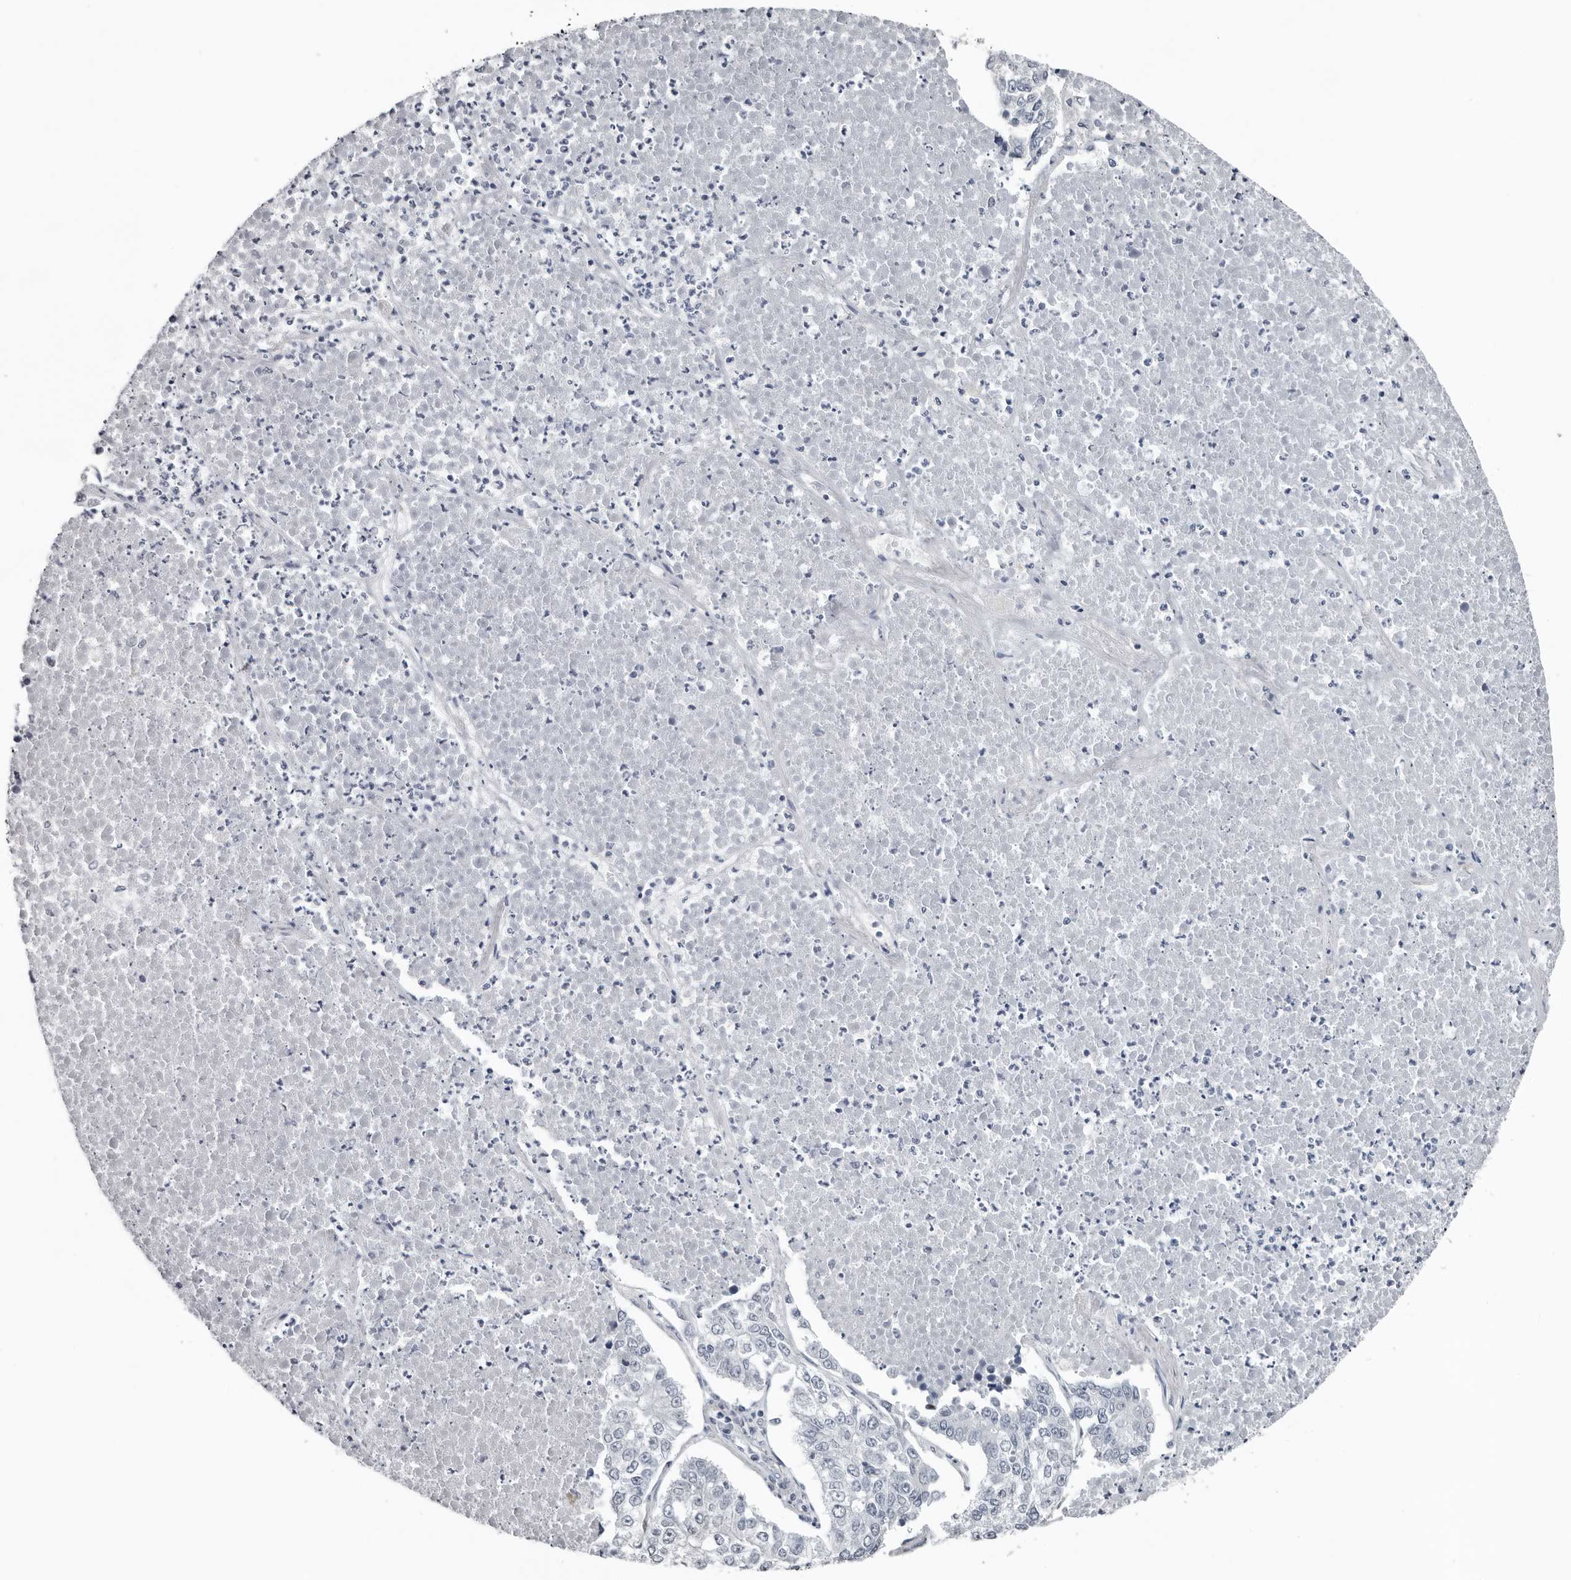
{"staining": {"intensity": "negative", "quantity": "none", "location": "none"}, "tissue": "lung cancer", "cell_type": "Tumor cells", "image_type": "cancer", "snomed": [{"axis": "morphology", "description": "Adenocarcinoma, NOS"}, {"axis": "topography", "description": "Lung"}], "caption": "IHC photomicrograph of lung cancer (adenocarcinoma) stained for a protein (brown), which displays no staining in tumor cells. (Brightfield microscopy of DAB (3,3'-diaminobenzidine) IHC at high magnification).", "gene": "PPP1R42", "patient": {"sex": "male", "age": 49}}